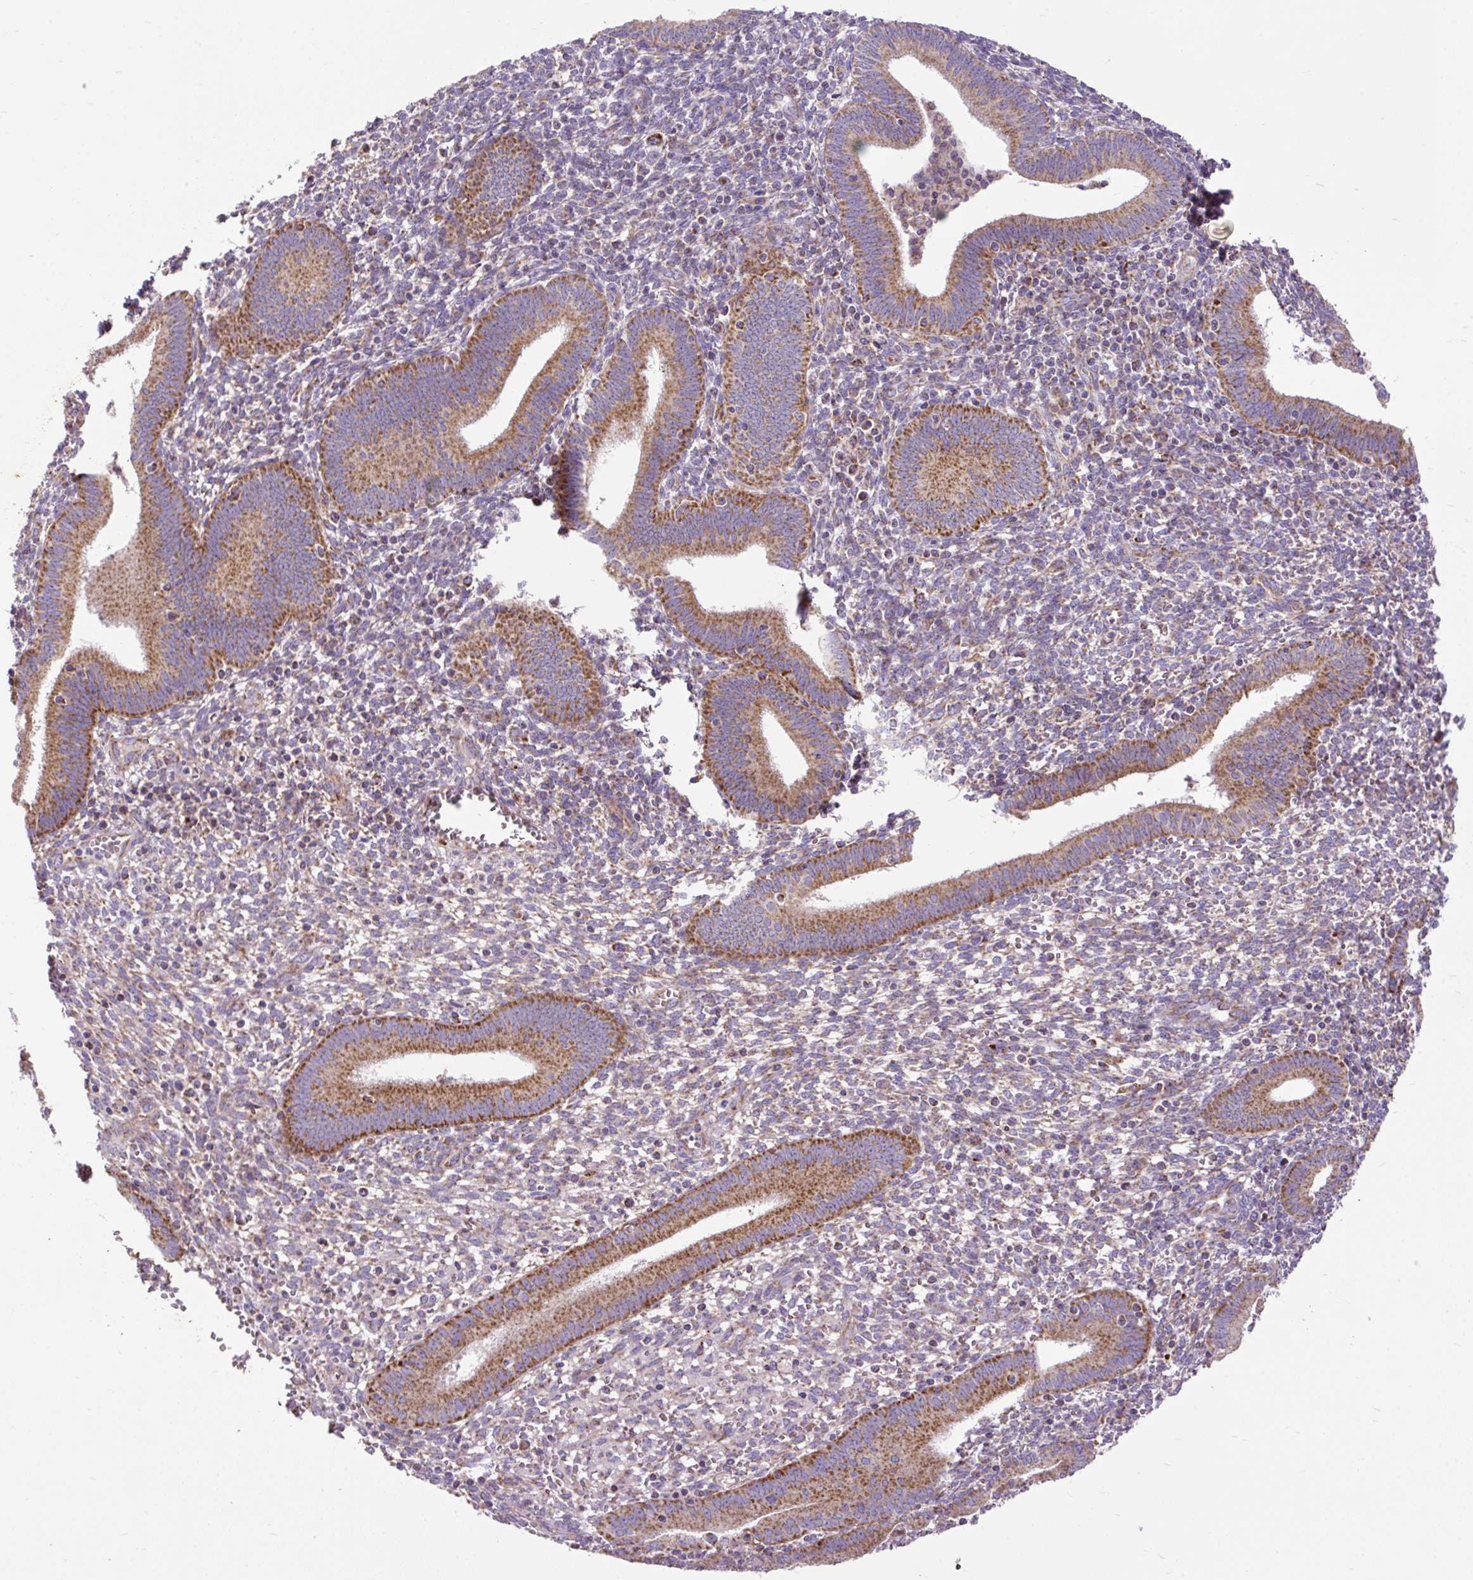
{"staining": {"intensity": "moderate", "quantity": "25%-75%", "location": "cytoplasmic/membranous"}, "tissue": "endometrium", "cell_type": "Cells in endometrial stroma", "image_type": "normal", "snomed": [{"axis": "morphology", "description": "Normal tissue, NOS"}, {"axis": "topography", "description": "Endometrium"}], "caption": "IHC of normal human endometrium reveals medium levels of moderate cytoplasmic/membranous staining in about 25%-75% of cells in endometrial stroma. The staining was performed using DAB to visualize the protein expression in brown, while the nuclei were stained in blue with hematoxylin (Magnification: 20x).", "gene": "TOMM40", "patient": {"sex": "female", "age": 41}}